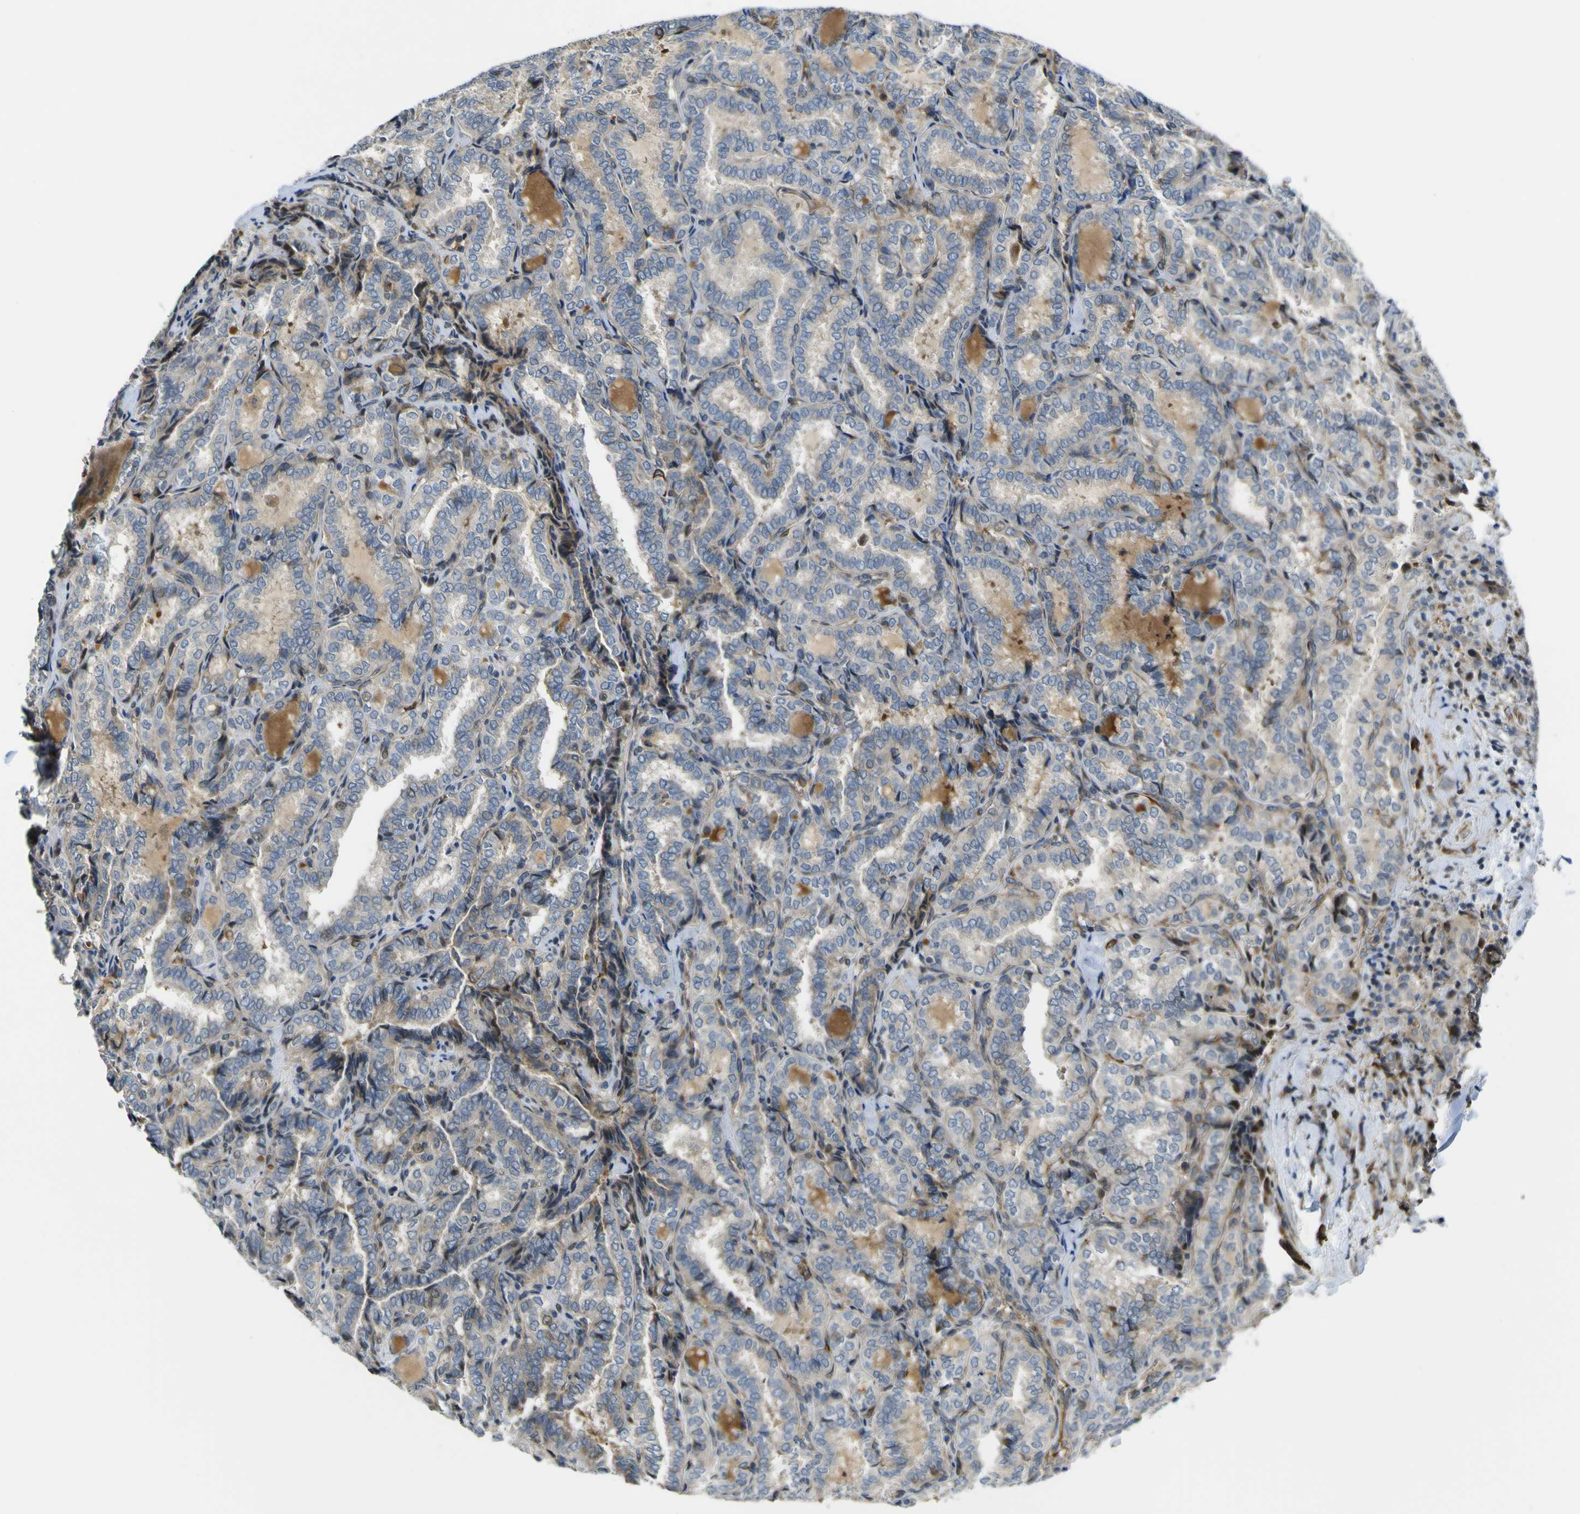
{"staining": {"intensity": "weak", "quantity": ">75%", "location": "cytoplasmic/membranous"}, "tissue": "thyroid cancer", "cell_type": "Tumor cells", "image_type": "cancer", "snomed": [{"axis": "morphology", "description": "Normal tissue, NOS"}, {"axis": "morphology", "description": "Papillary adenocarcinoma, NOS"}, {"axis": "topography", "description": "Thyroid gland"}], "caption": "High-power microscopy captured an immunohistochemistry micrograph of thyroid papillary adenocarcinoma, revealing weak cytoplasmic/membranous positivity in approximately >75% of tumor cells.", "gene": "KDM7A", "patient": {"sex": "female", "age": 30}}